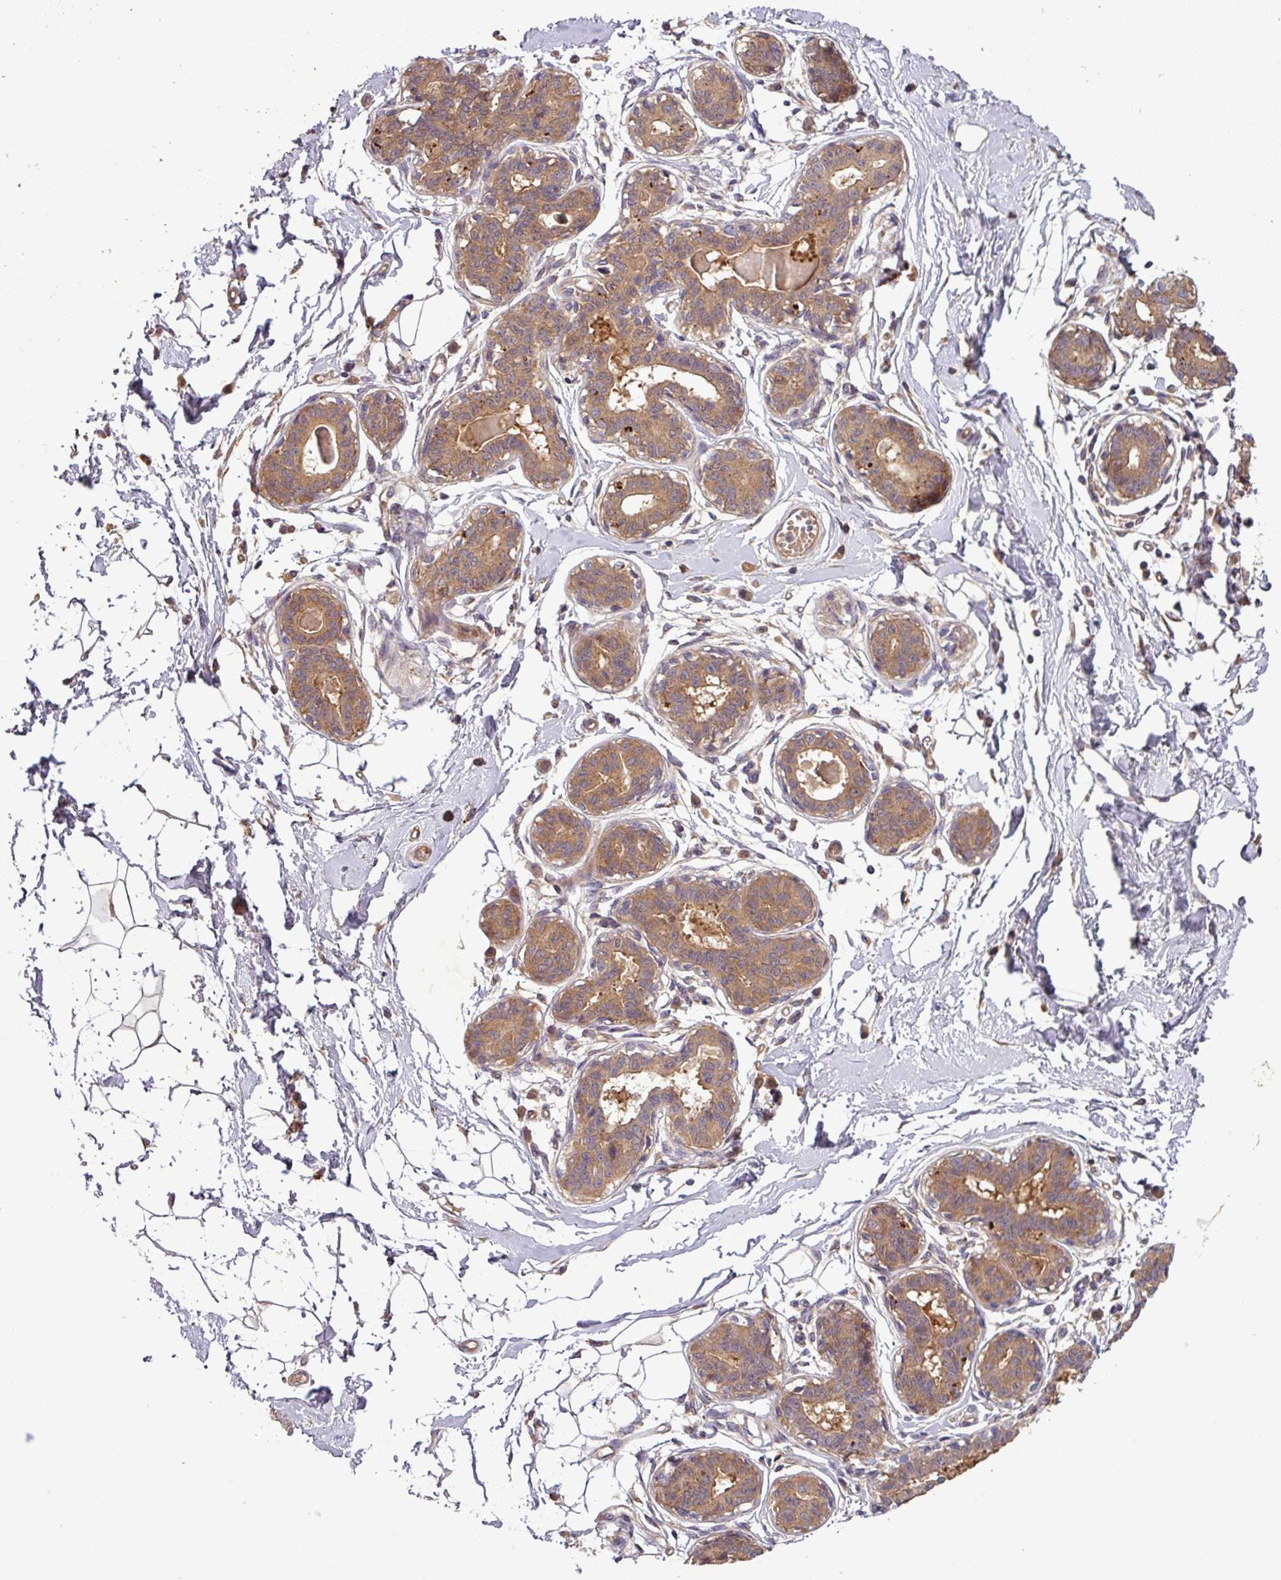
{"staining": {"intensity": "negative", "quantity": "none", "location": "none"}, "tissue": "breast", "cell_type": "Adipocytes", "image_type": "normal", "snomed": [{"axis": "morphology", "description": "Normal tissue, NOS"}, {"axis": "topography", "description": "Breast"}], "caption": "This is an immunohistochemistry micrograph of unremarkable human breast. There is no positivity in adipocytes.", "gene": "SIRPB2", "patient": {"sex": "female", "age": 45}}